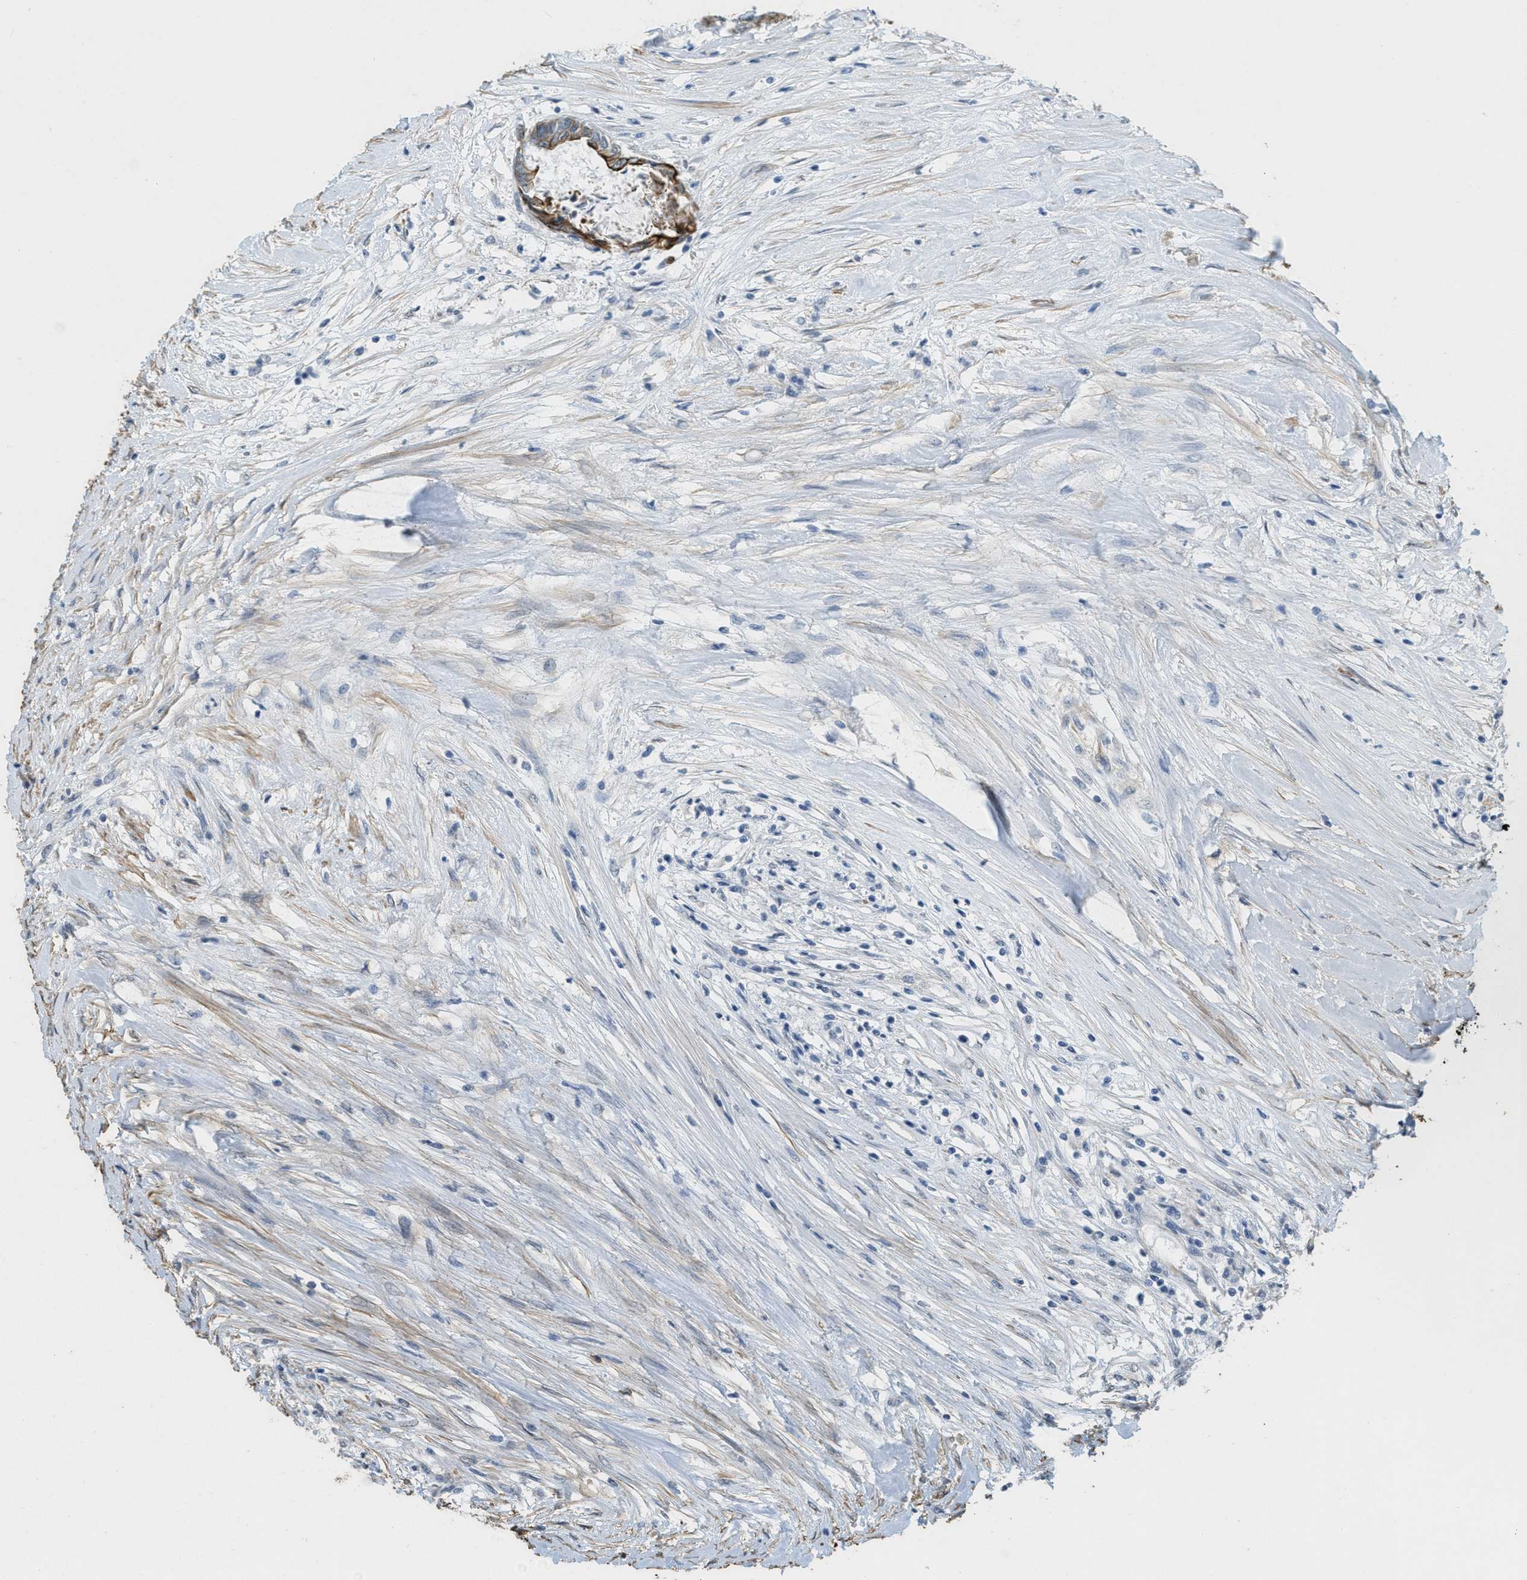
{"staining": {"intensity": "moderate", "quantity": "25%-75%", "location": "cytoplasmic/membranous"}, "tissue": "colorectal cancer", "cell_type": "Tumor cells", "image_type": "cancer", "snomed": [{"axis": "morphology", "description": "Adenocarcinoma, NOS"}, {"axis": "topography", "description": "Rectum"}], "caption": "The micrograph displays staining of colorectal cancer, revealing moderate cytoplasmic/membranous protein expression (brown color) within tumor cells.", "gene": "MRS2", "patient": {"sex": "male", "age": 63}}